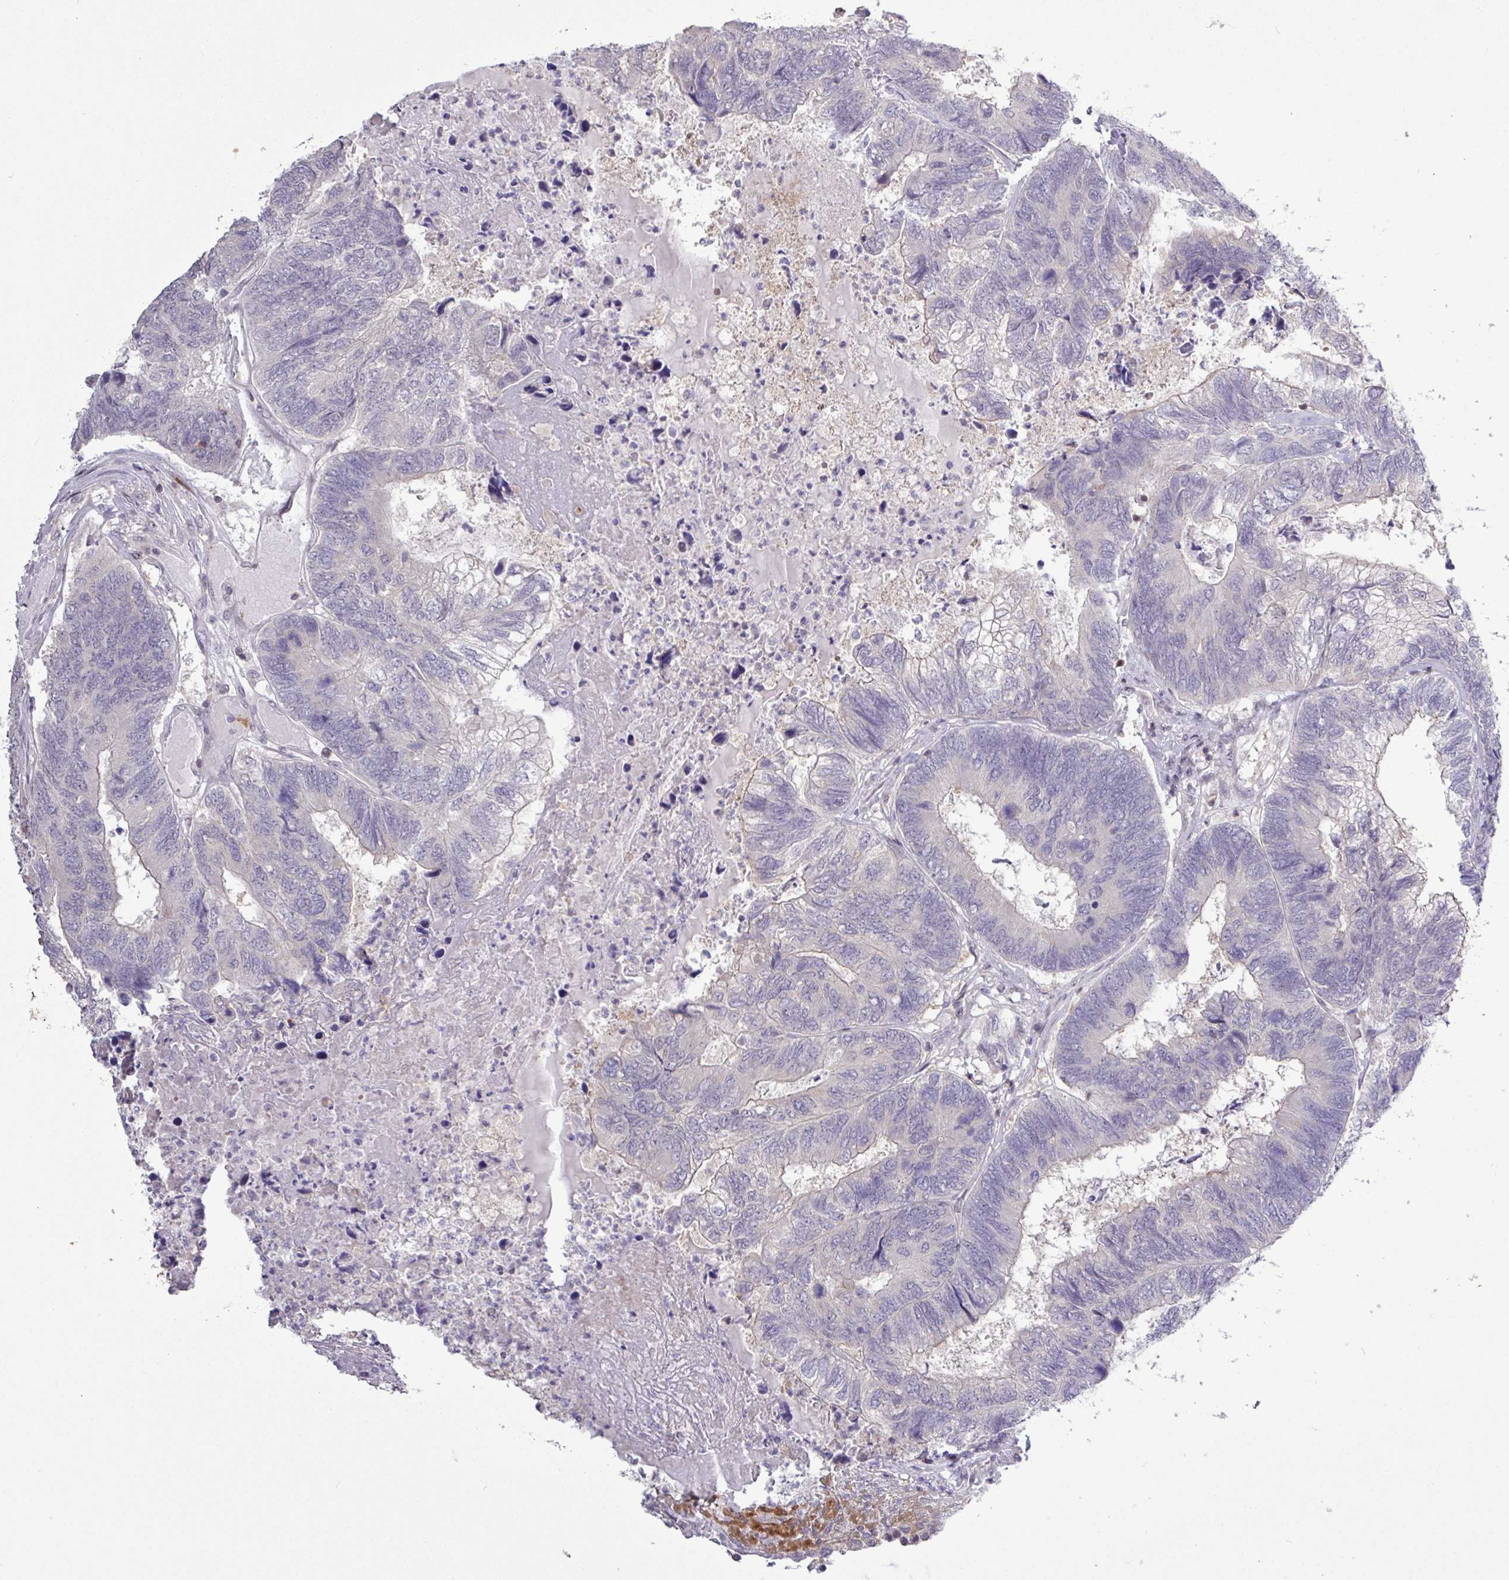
{"staining": {"intensity": "negative", "quantity": "none", "location": "none"}, "tissue": "colorectal cancer", "cell_type": "Tumor cells", "image_type": "cancer", "snomed": [{"axis": "morphology", "description": "Adenocarcinoma, NOS"}, {"axis": "topography", "description": "Colon"}], "caption": "Immunohistochemistry micrograph of adenocarcinoma (colorectal) stained for a protein (brown), which demonstrates no expression in tumor cells. (DAB (3,3'-diaminobenzidine) immunohistochemistry (IHC) visualized using brightfield microscopy, high magnification).", "gene": "RTL3", "patient": {"sex": "female", "age": 67}}